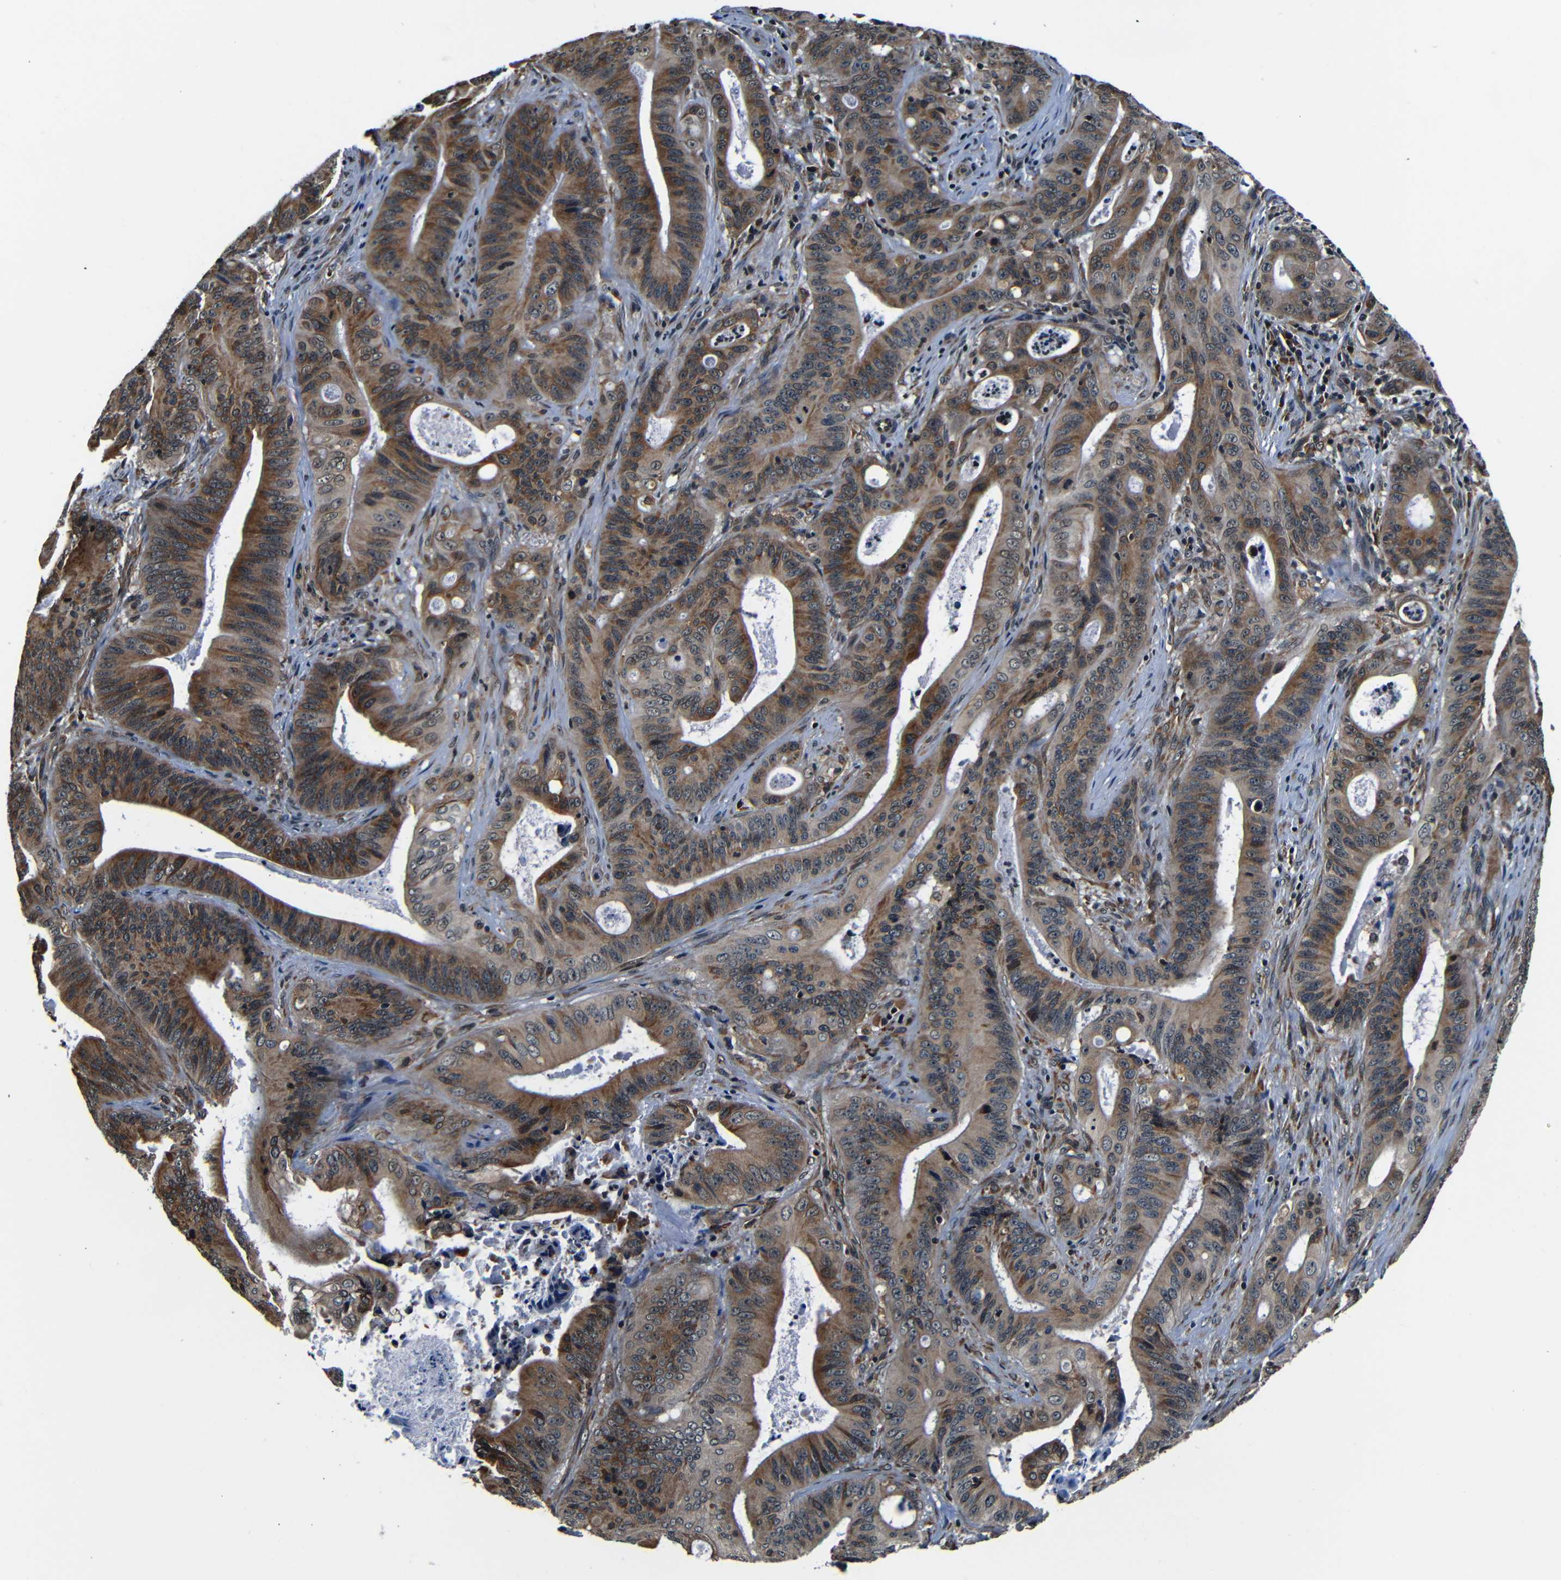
{"staining": {"intensity": "moderate", "quantity": ">75%", "location": "cytoplasmic/membranous"}, "tissue": "pancreatic cancer", "cell_type": "Tumor cells", "image_type": "cancer", "snomed": [{"axis": "morphology", "description": "Normal tissue, NOS"}, {"axis": "topography", "description": "Lymph node"}], "caption": "High-magnification brightfield microscopy of pancreatic cancer stained with DAB (3,3'-diaminobenzidine) (brown) and counterstained with hematoxylin (blue). tumor cells exhibit moderate cytoplasmic/membranous positivity is appreciated in about>75% of cells.", "gene": "NCBP3", "patient": {"sex": "male", "age": 62}}